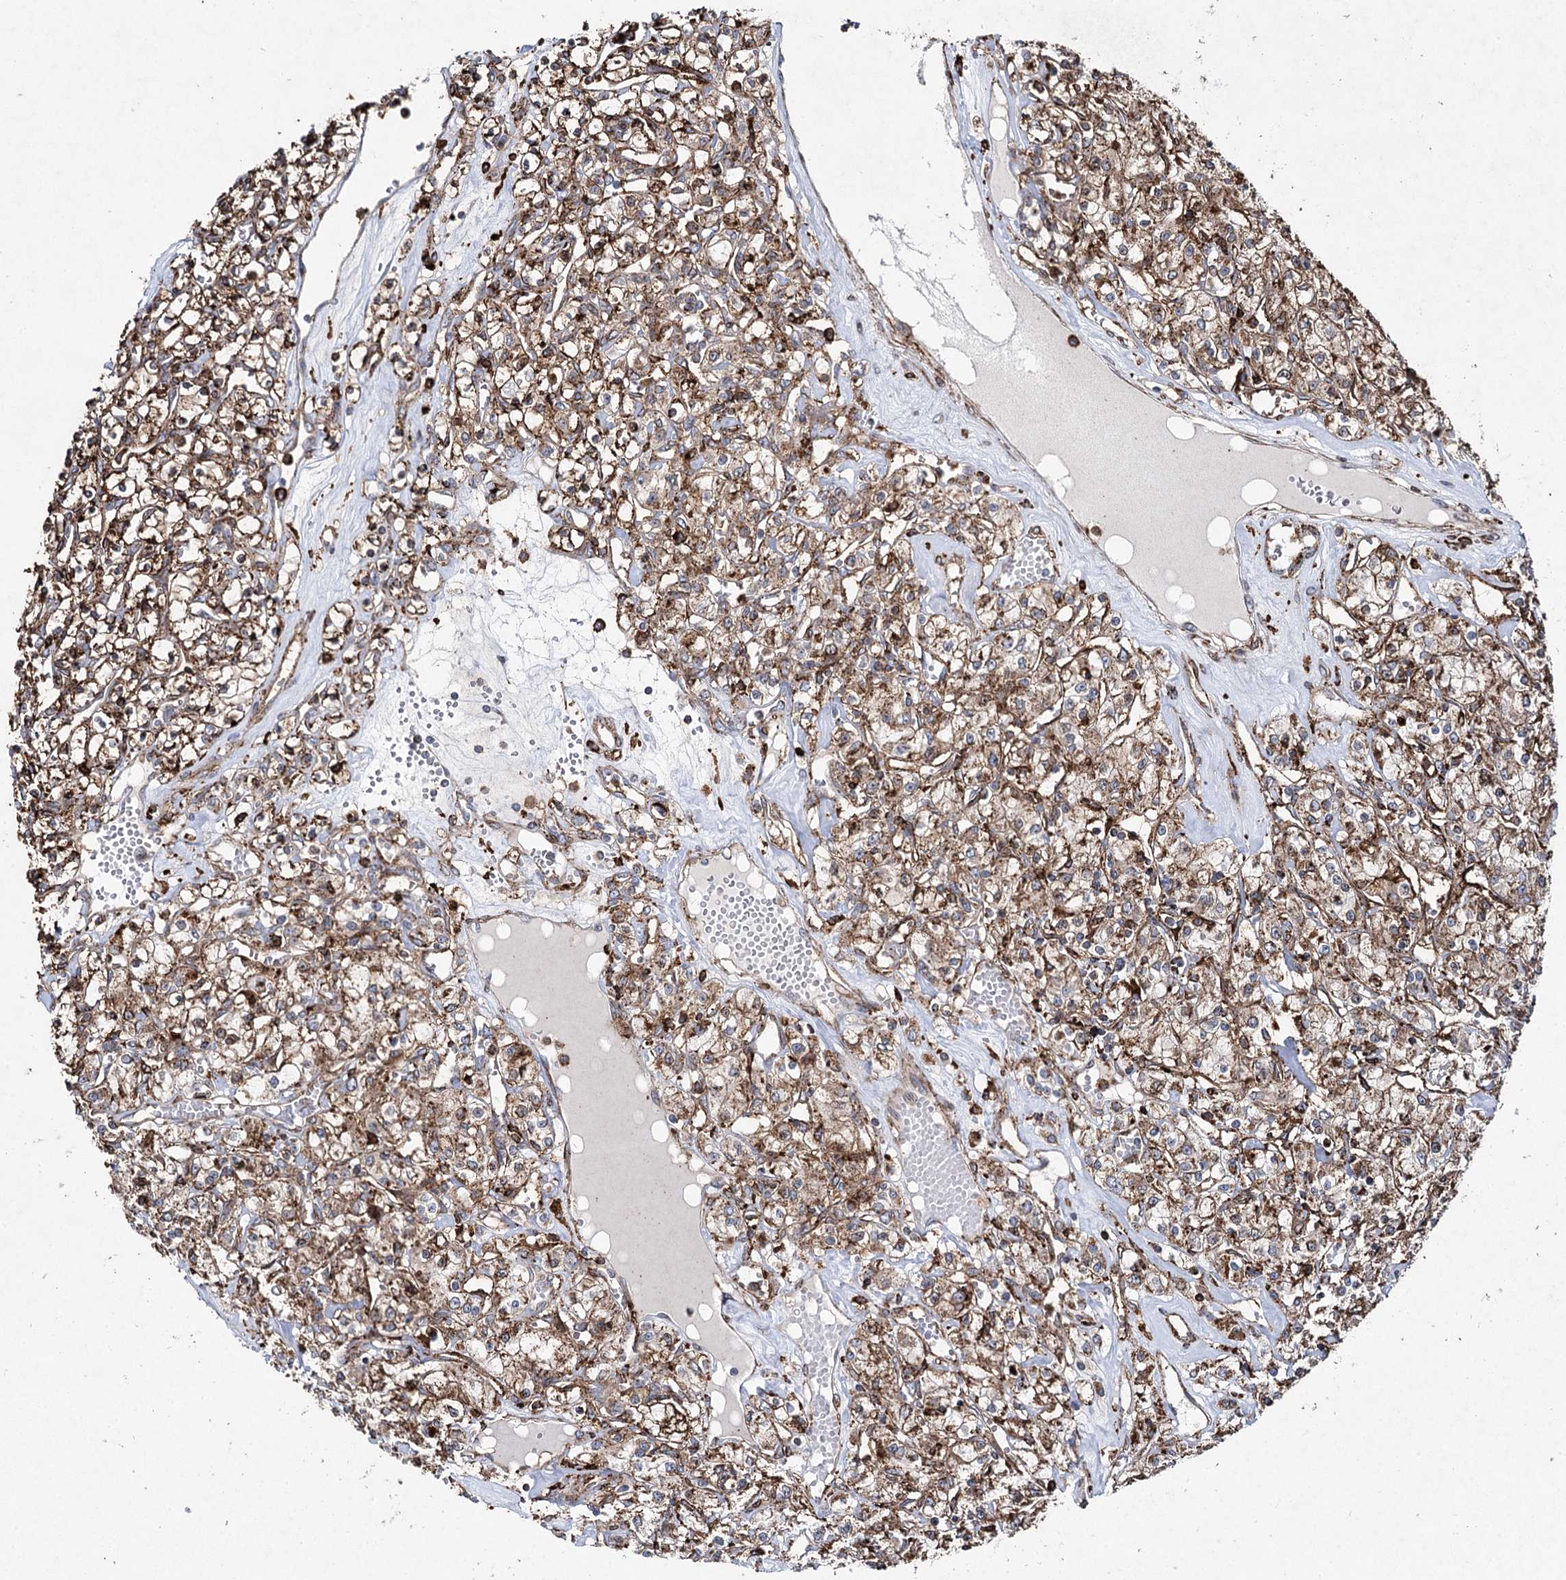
{"staining": {"intensity": "strong", "quantity": ">75%", "location": "cytoplasmic/membranous,nuclear"}, "tissue": "renal cancer", "cell_type": "Tumor cells", "image_type": "cancer", "snomed": [{"axis": "morphology", "description": "Adenocarcinoma, NOS"}, {"axis": "topography", "description": "Kidney"}], "caption": "DAB (3,3'-diaminobenzidine) immunohistochemical staining of adenocarcinoma (renal) exhibits strong cytoplasmic/membranous and nuclear protein expression in approximately >75% of tumor cells.", "gene": "DCUN1D4", "patient": {"sex": "female", "age": 59}}